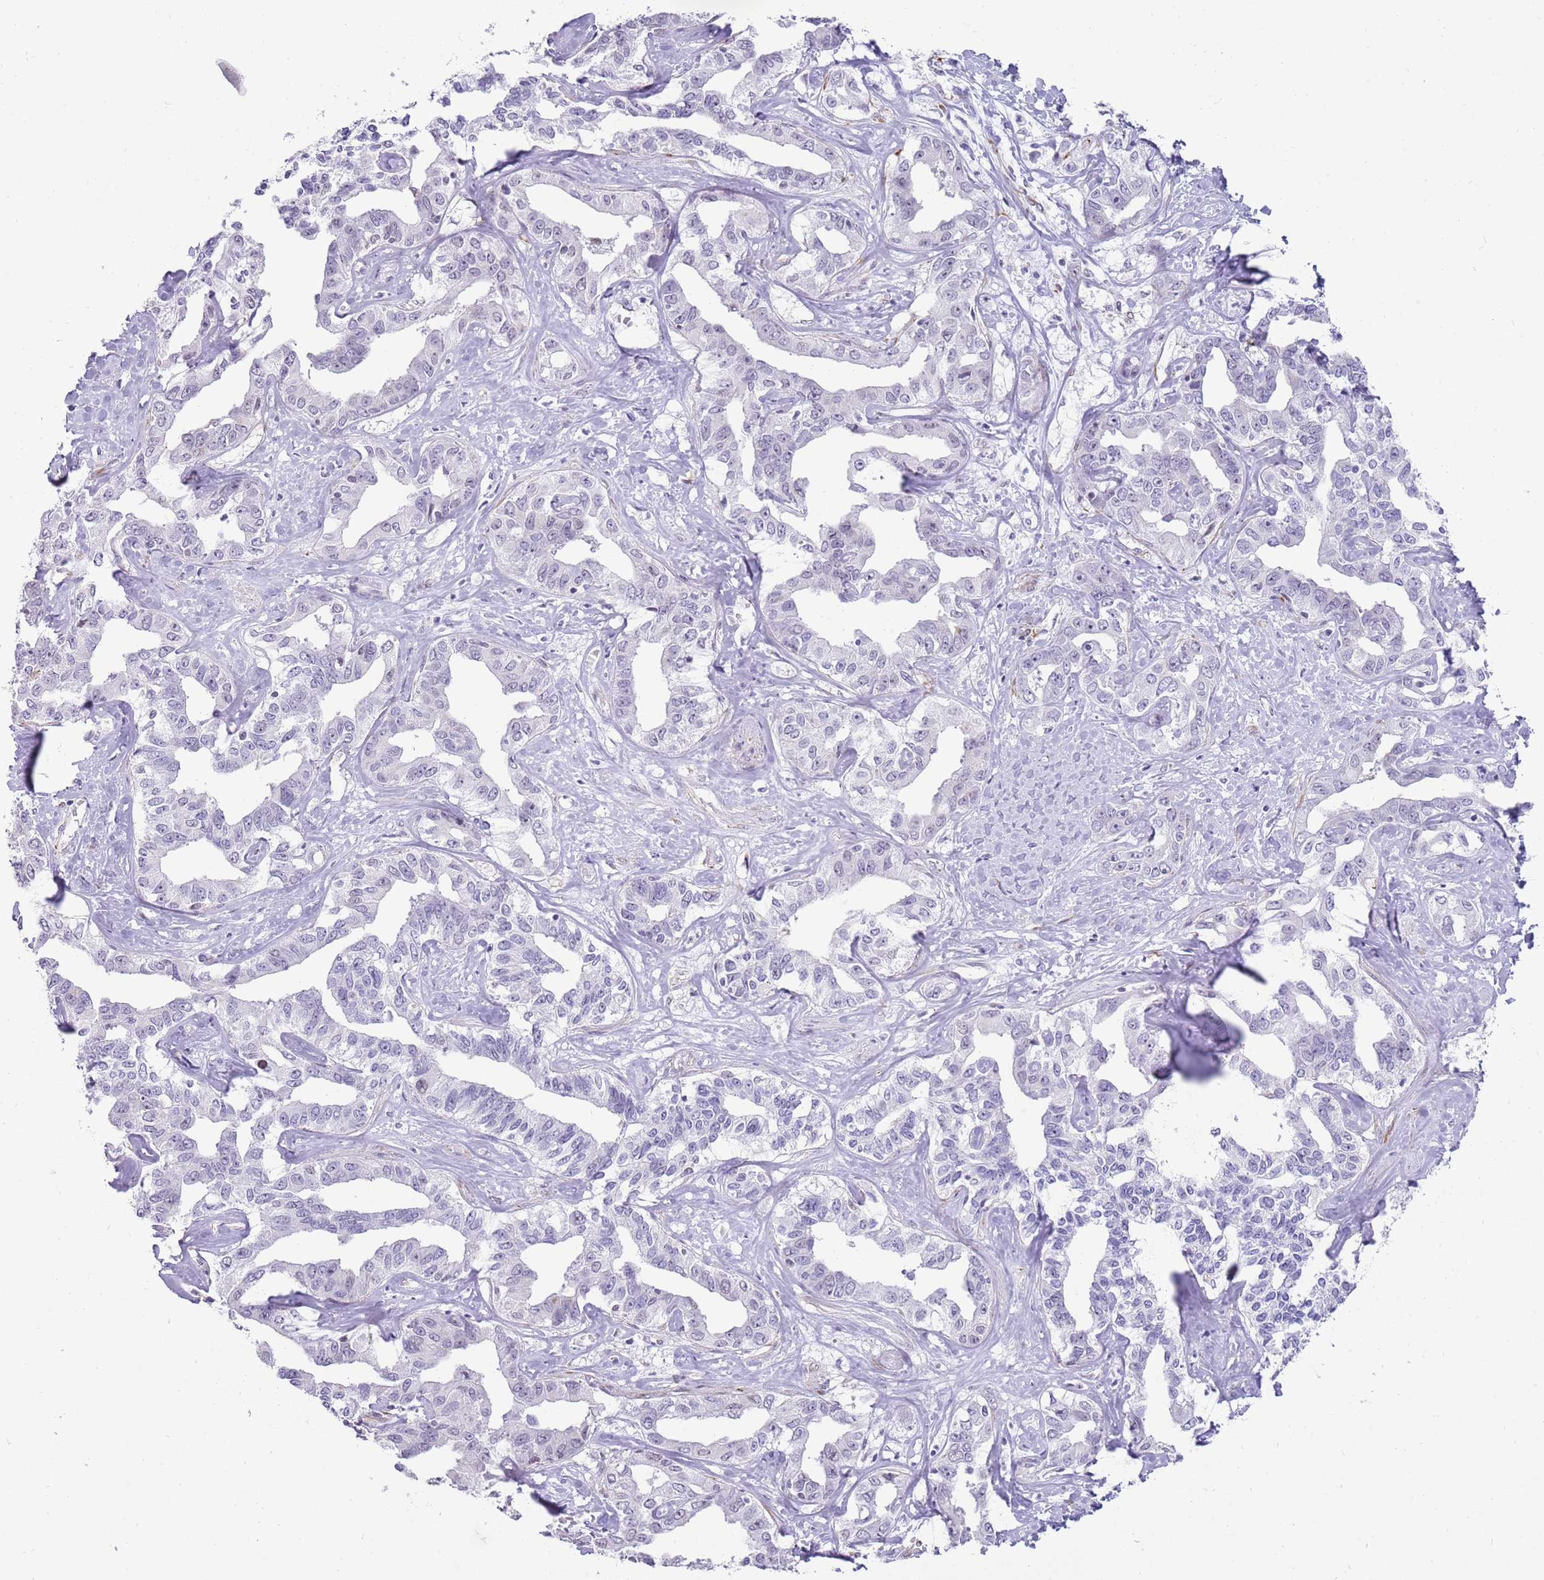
{"staining": {"intensity": "negative", "quantity": "none", "location": "none"}, "tissue": "liver cancer", "cell_type": "Tumor cells", "image_type": "cancer", "snomed": [{"axis": "morphology", "description": "Cholangiocarcinoma"}, {"axis": "topography", "description": "Liver"}], "caption": "This image is of liver cancer stained with immunohistochemistry to label a protein in brown with the nuclei are counter-stained blue. There is no expression in tumor cells.", "gene": "NBPF3", "patient": {"sex": "male", "age": 59}}